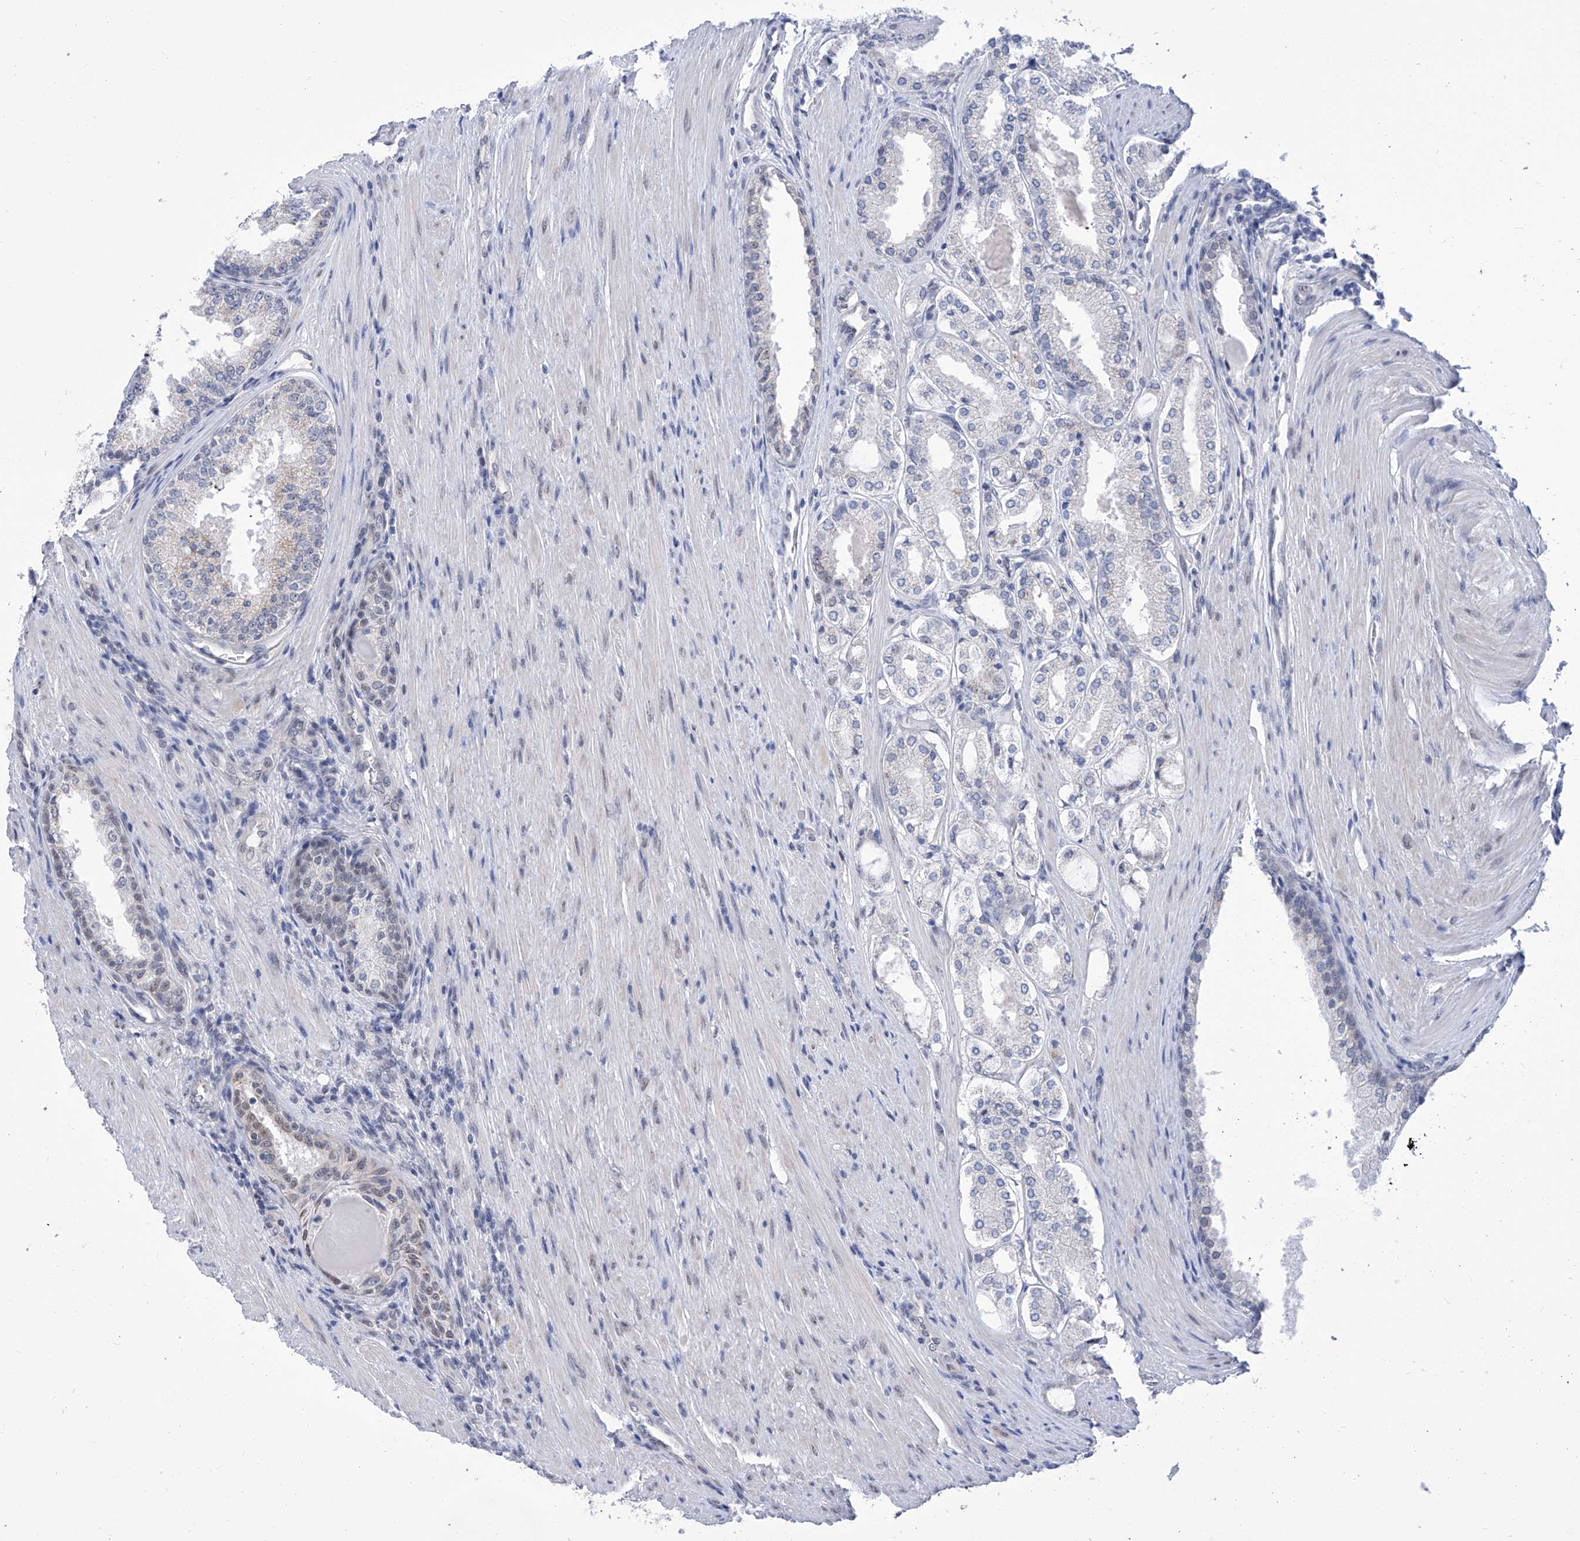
{"staining": {"intensity": "negative", "quantity": "none", "location": "none"}, "tissue": "prostate cancer", "cell_type": "Tumor cells", "image_type": "cancer", "snomed": [{"axis": "morphology", "description": "Adenocarcinoma, High grade"}, {"axis": "topography", "description": "Prostate"}], "caption": "Histopathology image shows no significant protein staining in tumor cells of high-grade adenocarcinoma (prostate).", "gene": "SART1", "patient": {"sex": "male", "age": 60}}